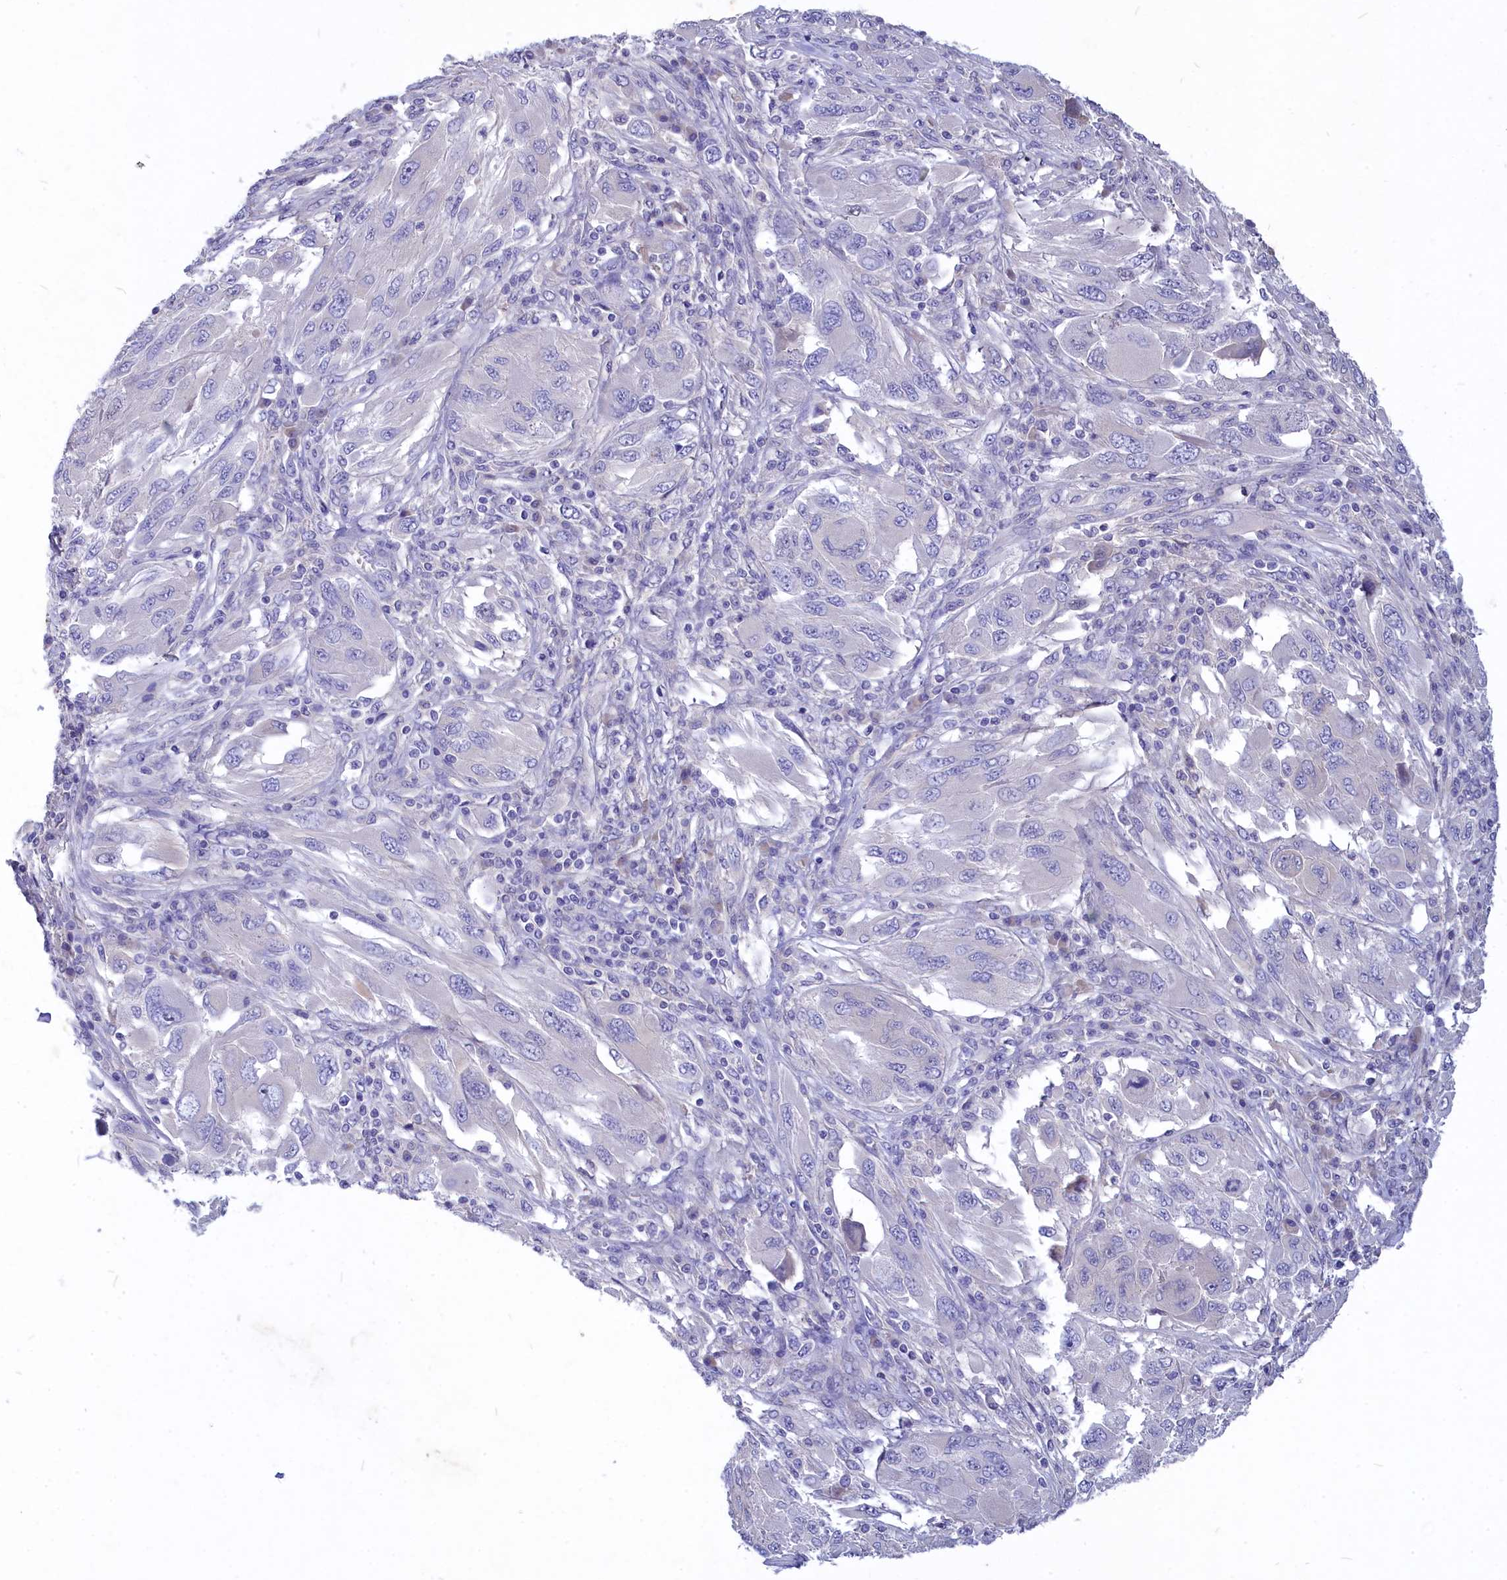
{"staining": {"intensity": "negative", "quantity": "none", "location": "none"}, "tissue": "melanoma", "cell_type": "Tumor cells", "image_type": "cancer", "snomed": [{"axis": "morphology", "description": "Malignant melanoma, NOS"}, {"axis": "topography", "description": "Skin"}], "caption": "There is no significant expression in tumor cells of malignant melanoma.", "gene": "DEFB119", "patient": {"sex": "female", "age": 91}}